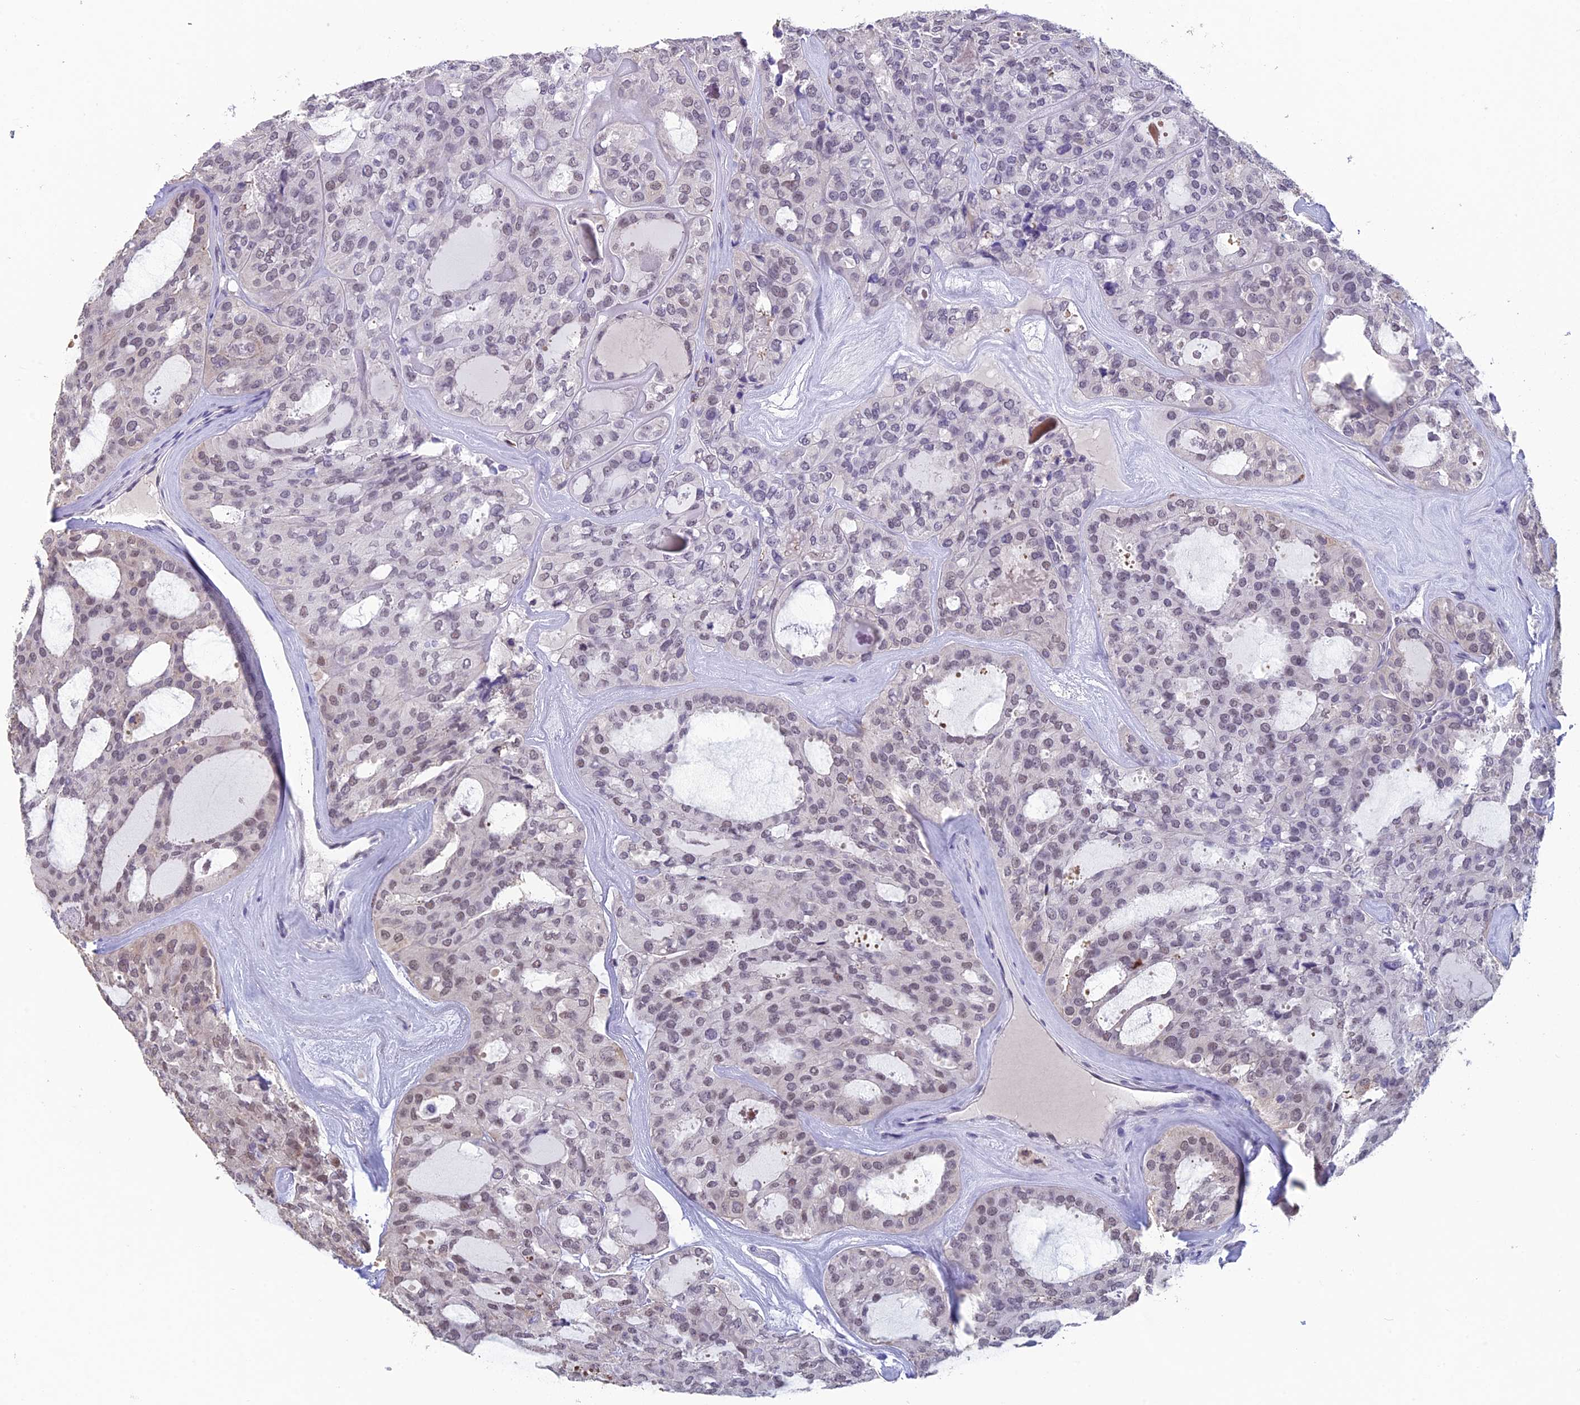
{"staining": {"intensity": "weak", "quantity": "25%-75%", "location": "nuclear"}, "tissue": "thyroid cancer", "cell_type": "Tumor cells", "image_type": "cancer", "snomed": [{"axis": "morphology", "description": "Follicular adenoma carcinoma, NOS"}, {"axis": "topography", "description": "Thyroid gland"}], "caption": "IHC image of human follicular adenoma carcinoma (thyroid) stained for a protein (brown), which reveals low levels of weak nuclear staining in approximately 25%-75% of tumor cells.", "gene": "MT-CO3", "patient": {"sex": "male", "age": 75}}